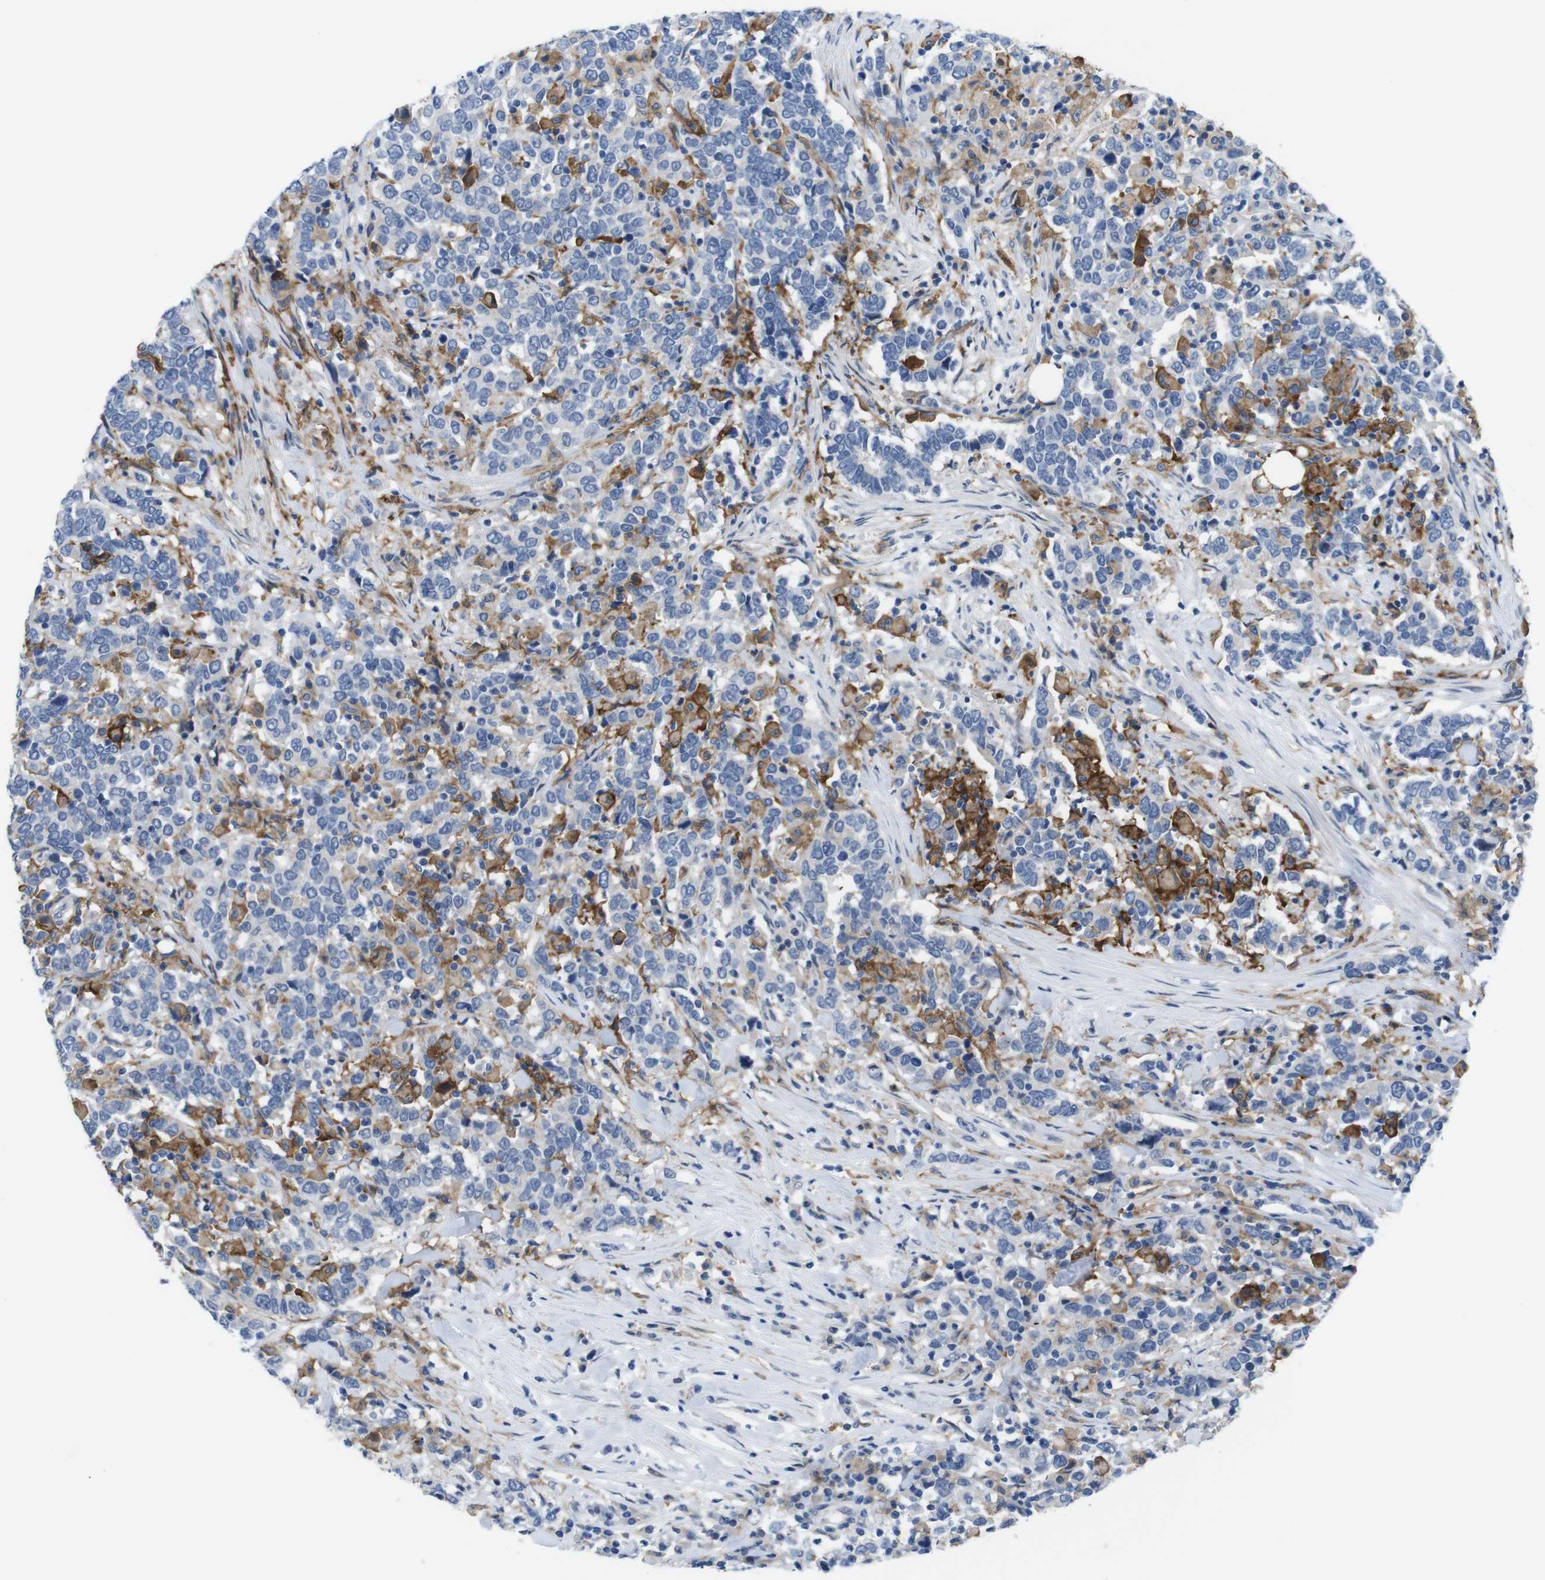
{"staining": {"intensity": "negative", "quantity": "none", "location": "none"}, "tissue": "urothelial cancer", "cell_type": "Tumor cells", "image_type": "cancer", "snomed": [{"axis": "morphology", "description": "Urothelial carcinoma, High grade"}, {"axis": "topography", "description": "Urinary bladder"}], "caption": "Image shows no significant protein staining in tumor cells of high-grade urothelial carcinoma.", "gene": "CD300C", "patient": {"sex": "male", "age": 61}}